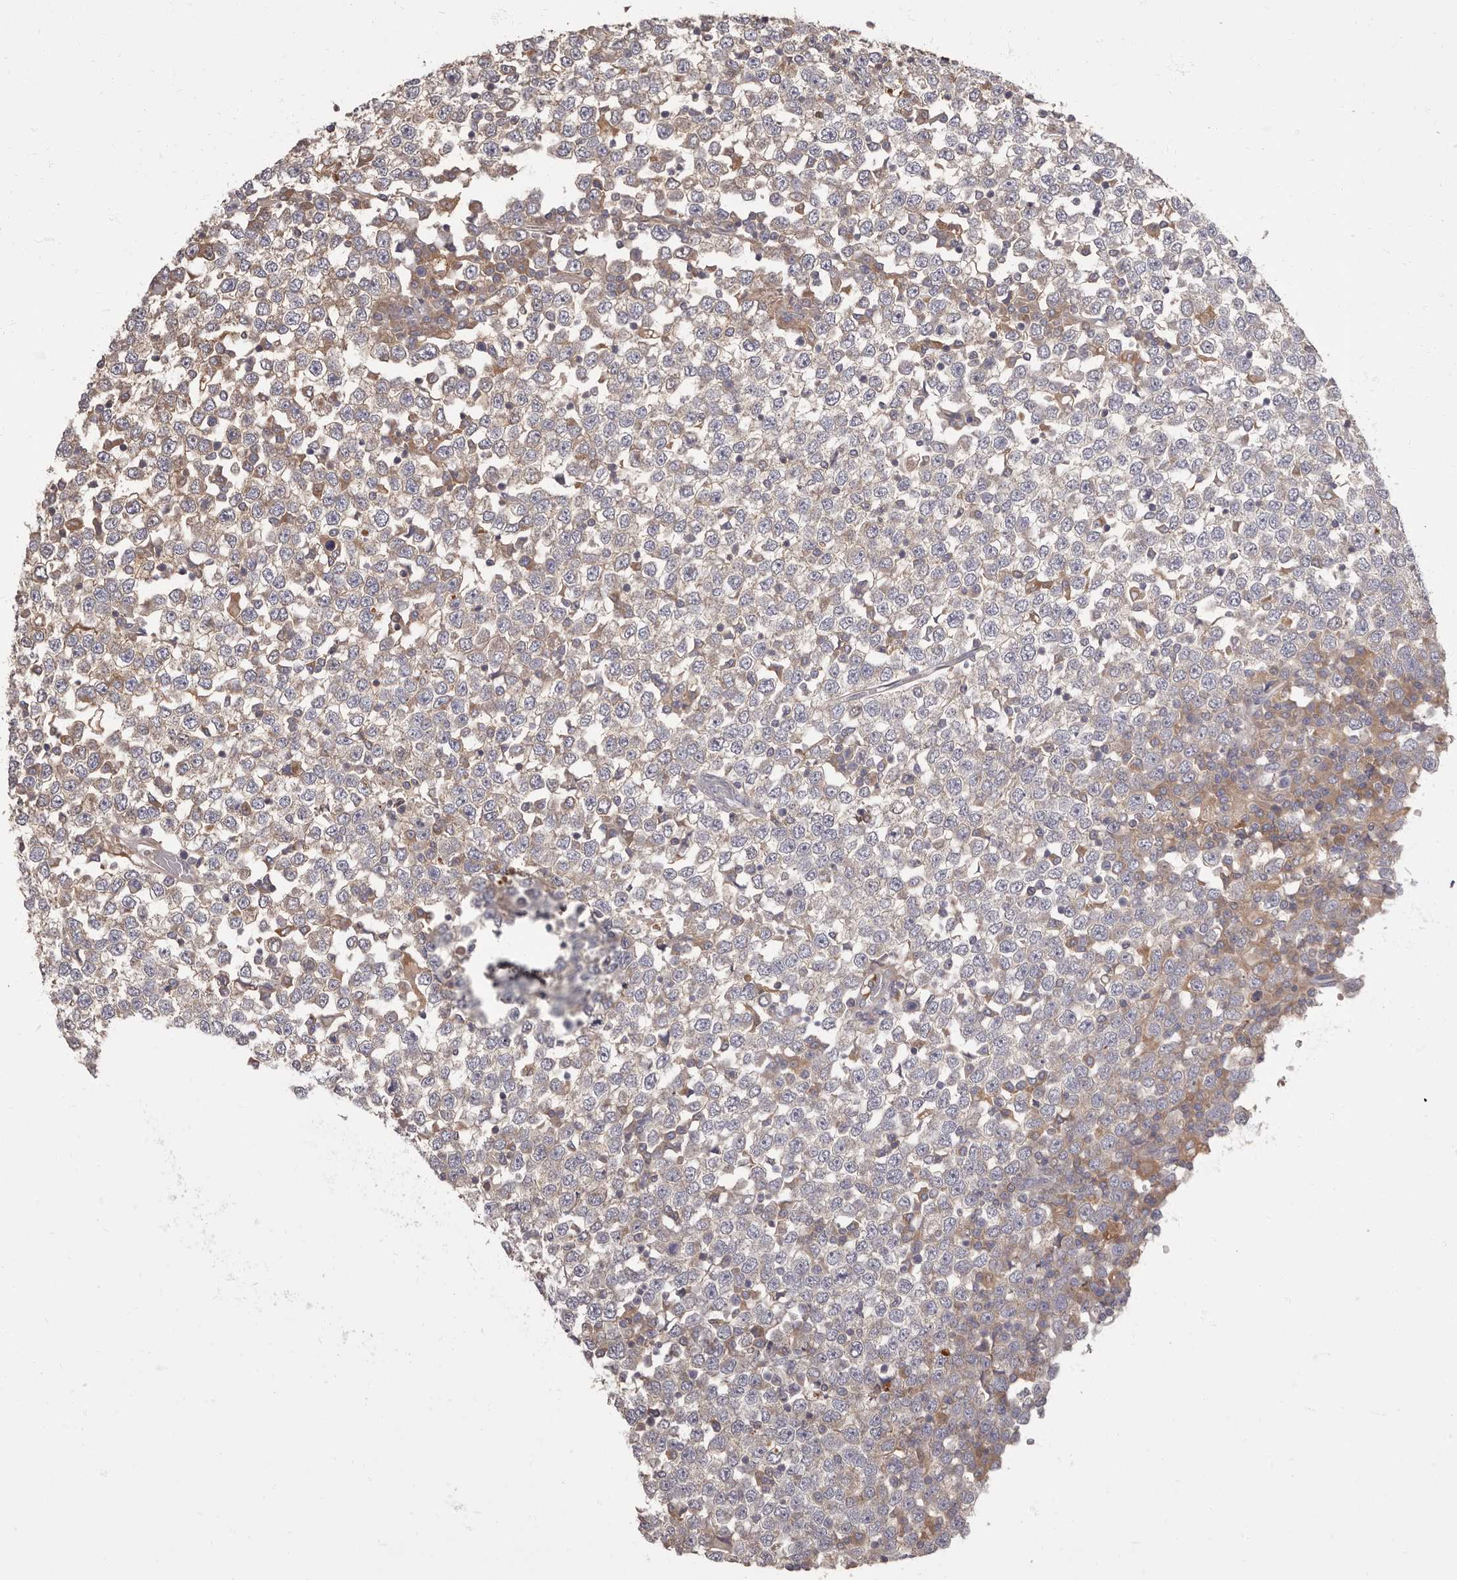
{"staining": {"intensity": "moderate", "quantity": "<25%", "location": "cytoplasmic/membranous"}, "tissue": "testis cancer", "cell_type": "Tumor cells", "image_type": "cancer", "snomed": [{"axis": "morphology", "description": "Seminoma, NOS"}, {"axis": "topography", "description": "Testis"}], "caption": "A brown stain shows moderate cytoplasmic/membranous positivity of a protein in human seminoma (testis) tumor cells. (DAB (3,3'-diaminobenzidine) IHC, brown staining for protein, blue staining for nuclei).", "gene": "APEH", "patient": {"sex": "male", "age": 65}}